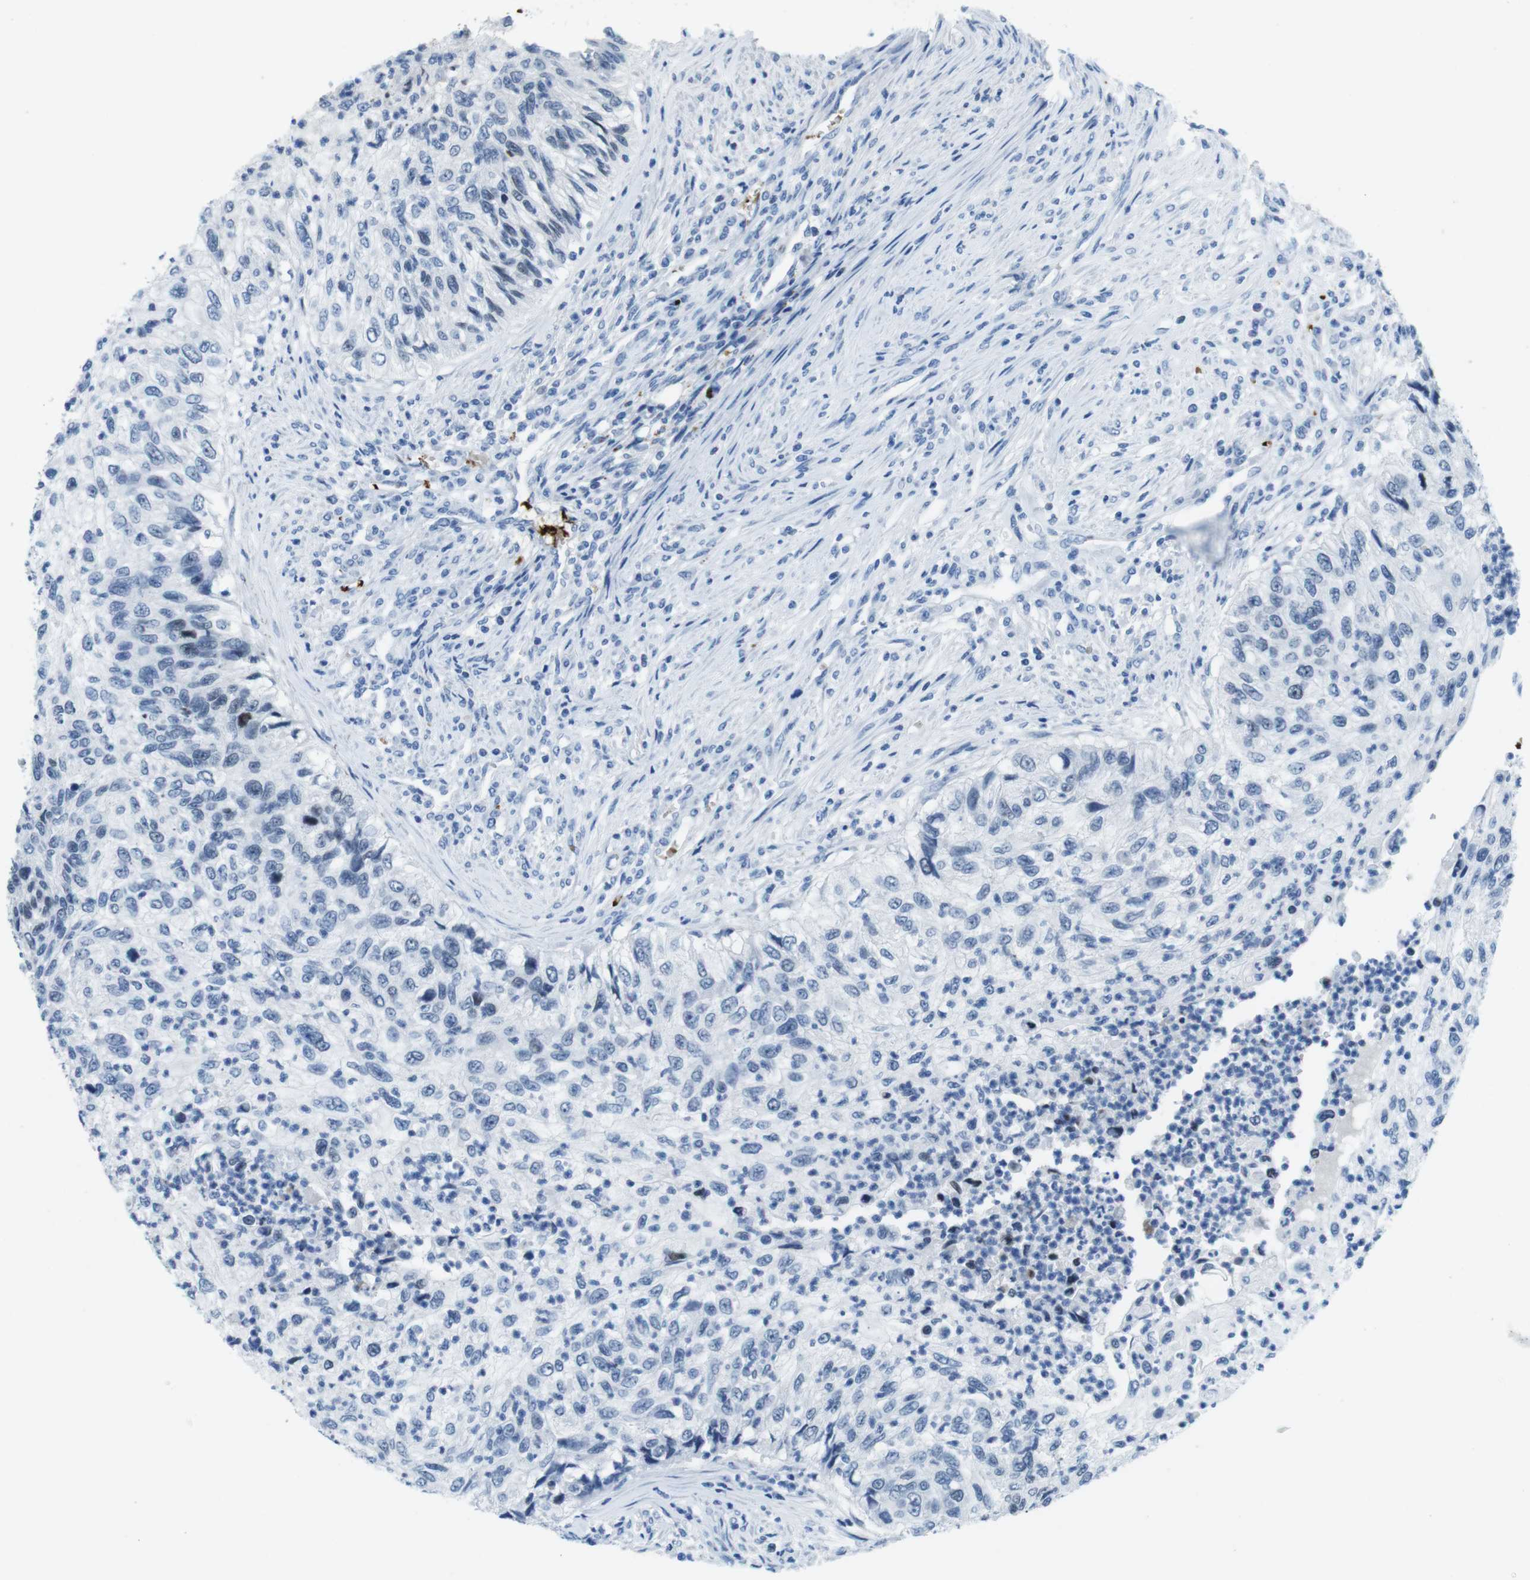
{"staining": {"intensity": "weak", "quantity": "<25%", "location": "nuclear"}, "tissue": "urothelial cancer", "cell_type": "Tumor cells", "image_type": "cancer", "snomed": [{"axis": "morphology", "description": "Urothelial carcinoma, High grade"}, {"axis": "topography", "description": "Urinary bladder"}], "caption": "DAB immunohistochemical staining of human urothelial carcinoma (high-grade) exhibits no significant expression in tumor cells.", "gene": "TFAP2C", "patient": {"sex": "female", "age": 60}}